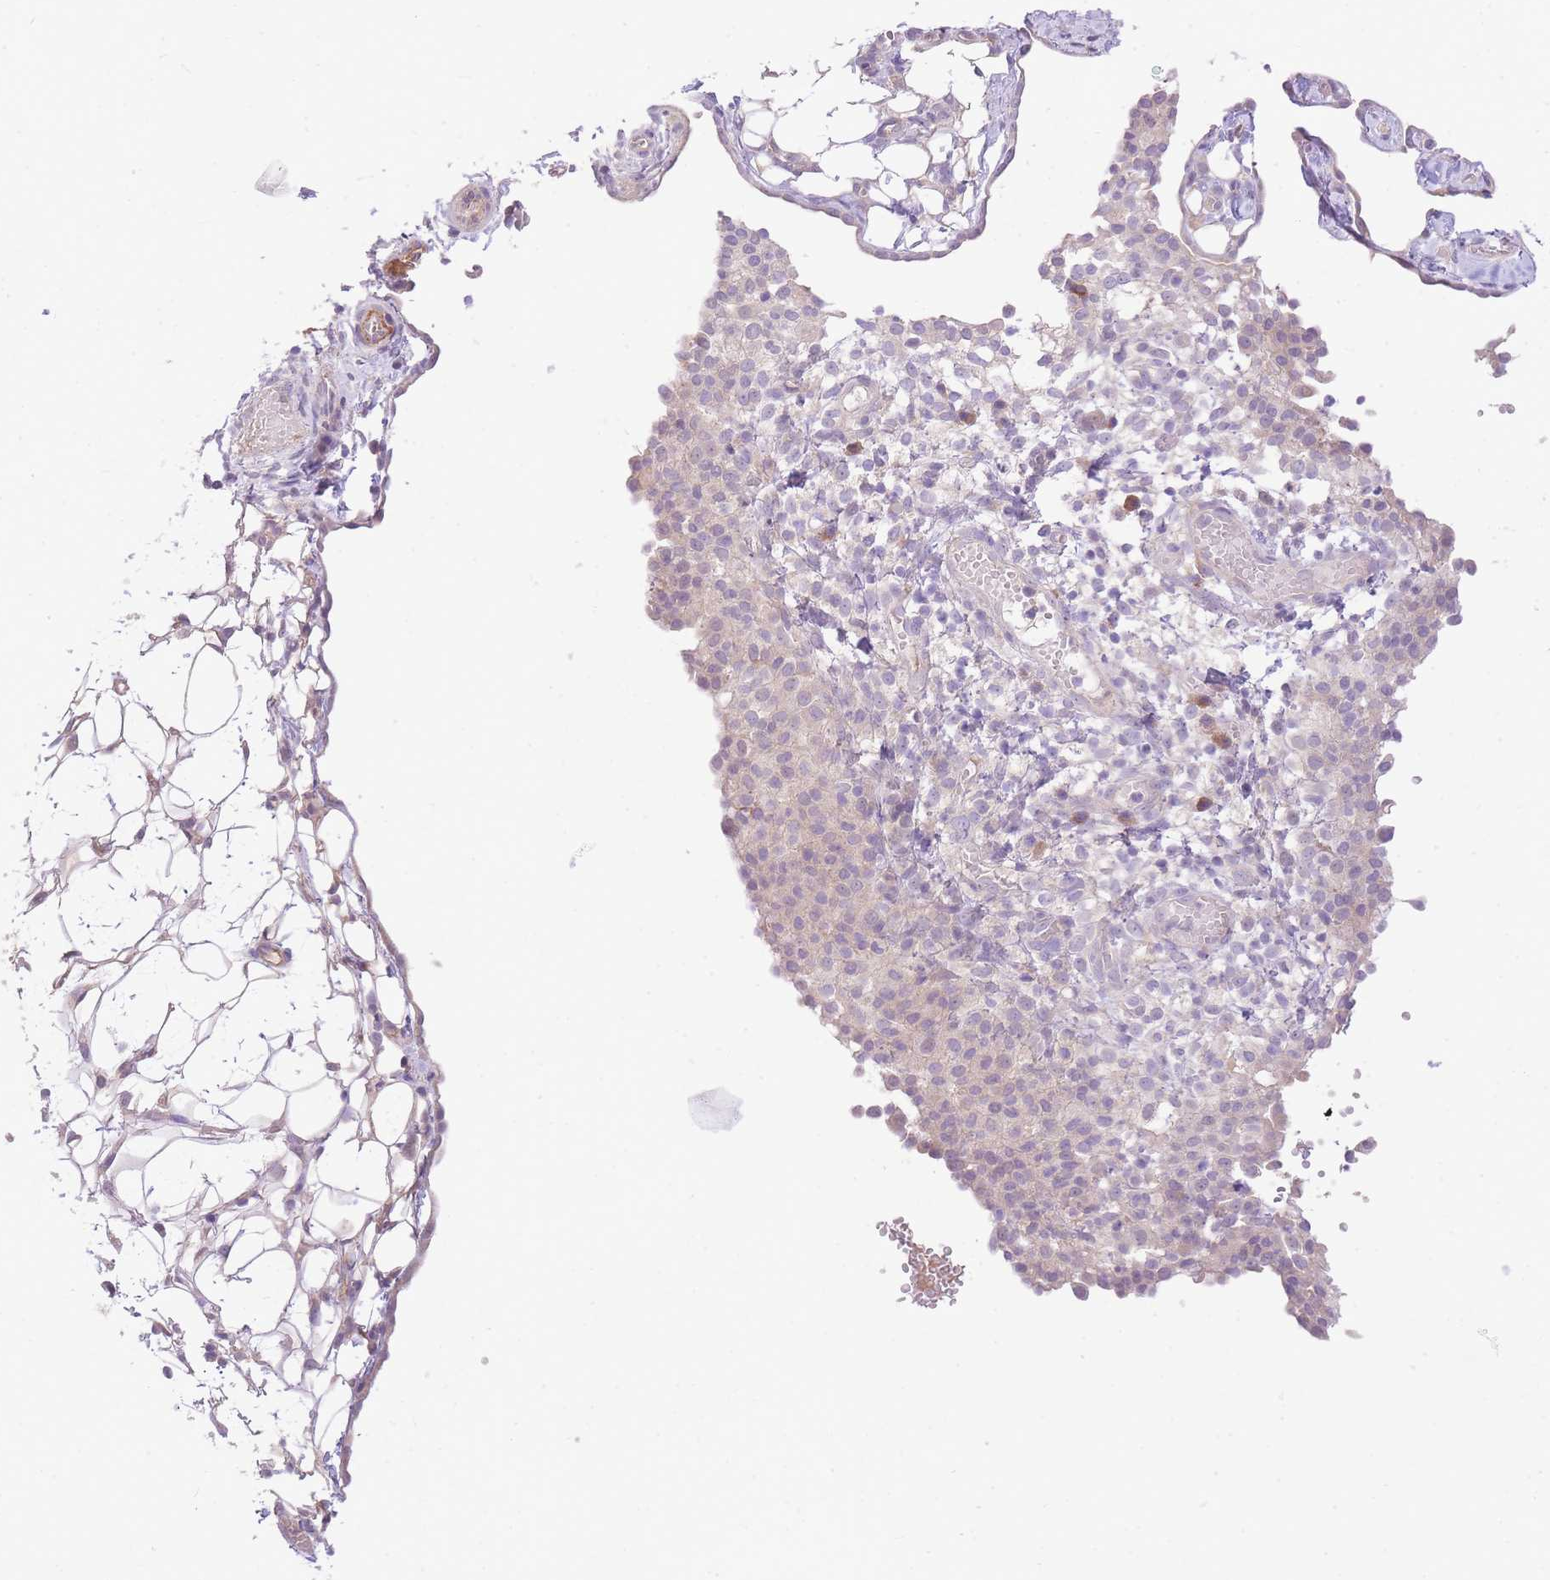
{"staining": {"intensity": "negative", "quantity": "none", "location": "none"}, "tissue": "ovarian cancer", "cell_type": "Tumor cells", "image_type": "cancer", "snomed": [{"axis": "morphology", "description": "Carcinoma, endometroid"}, {"axis": "topography", "description": "Ovary"}], "caption": "Tumor cells are negative for brown protein staining in endometroid carcinoma (ovarian).", "gene": "LIPH", "patient": {"sex": "female", "age": 42}}